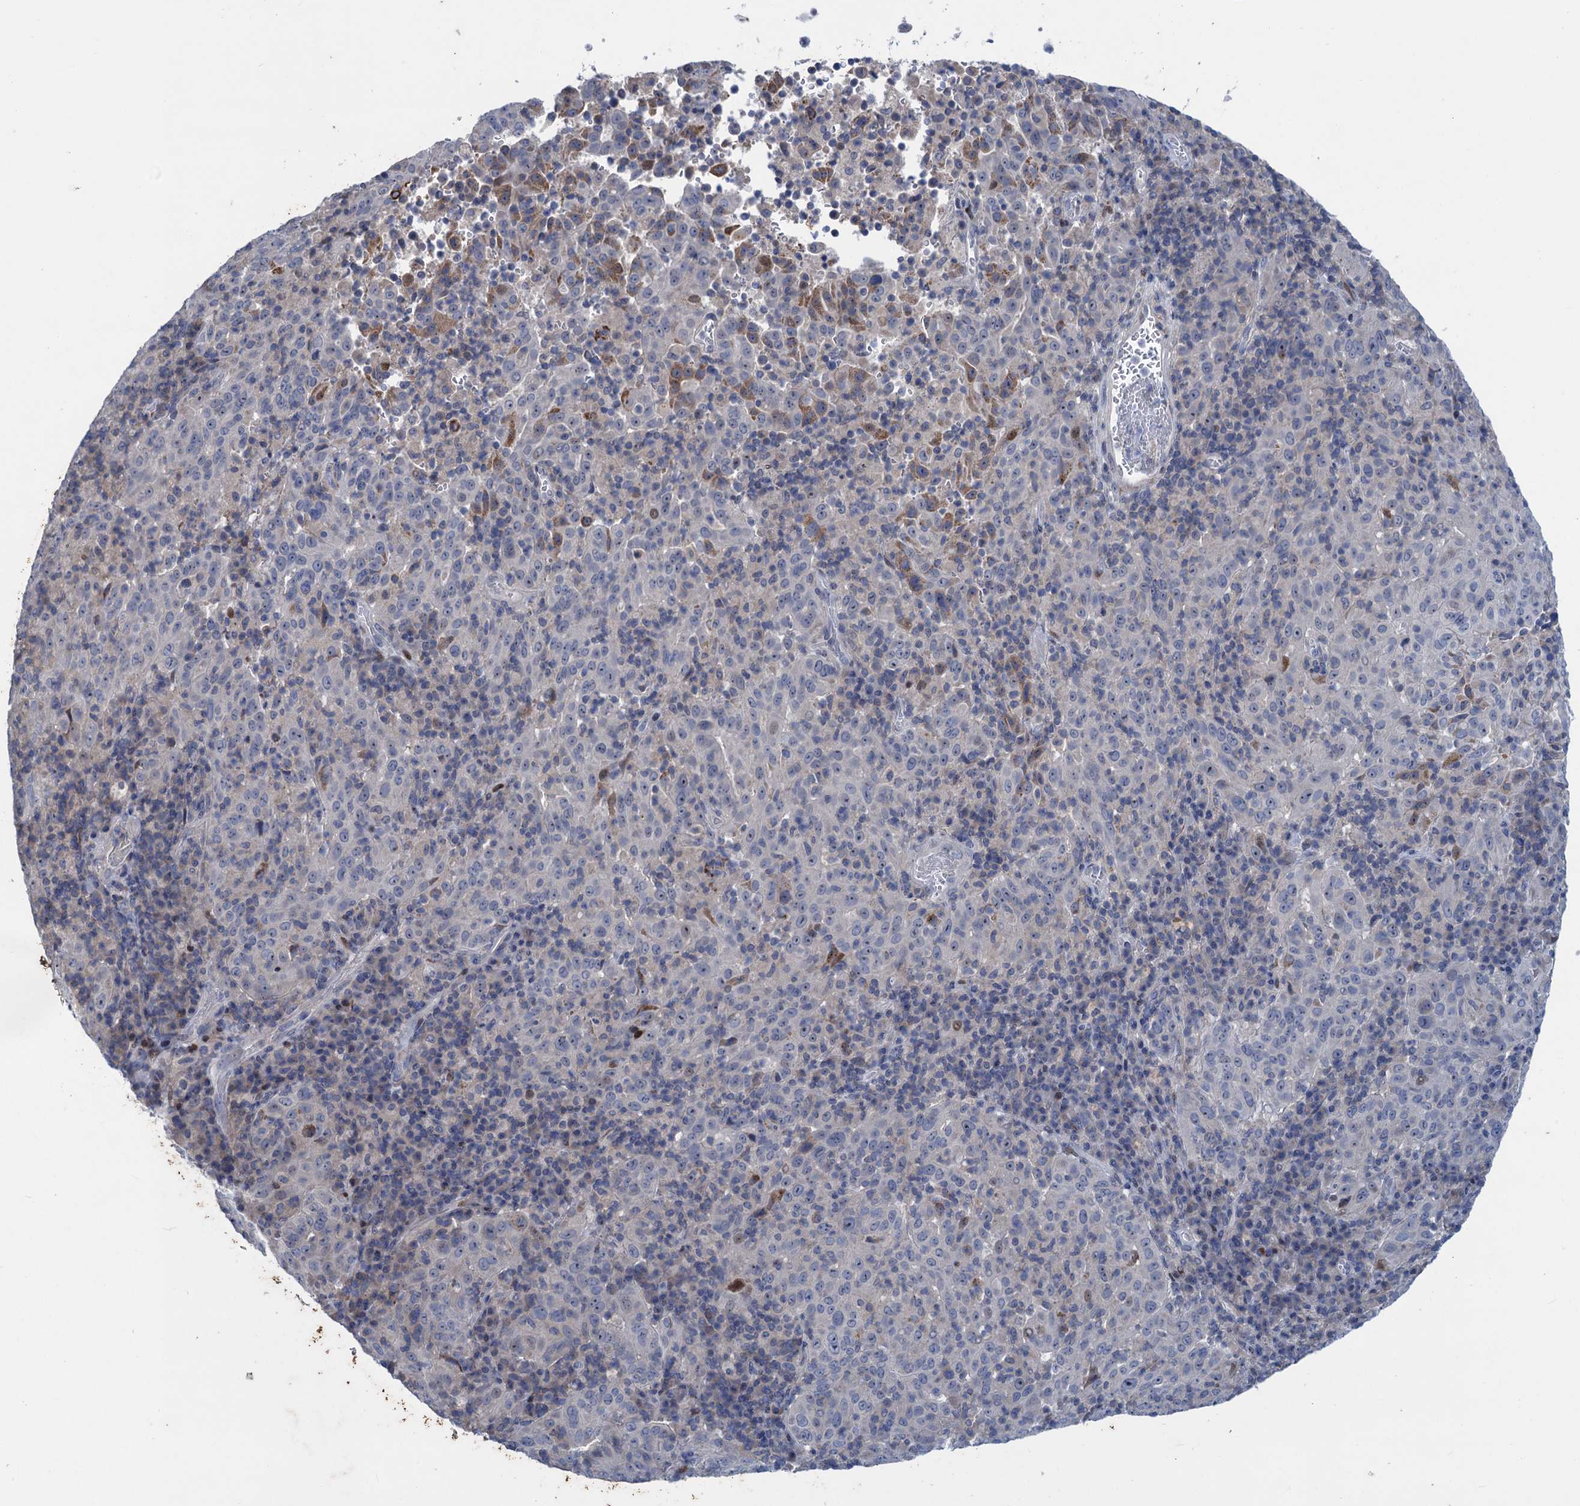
{"staining": {"intensity": "moderate", "quantity": "<25%", "location": "cytoplasmic/membranous"}, "tissue": "pancreatic cancer", "cell_type": "Tumor cells", "image_type": "cancer", "snomed": [{"axis": "morphology", "description": "Adenocarcinoma, NOS"}, {"axis": "topography", "description": "Pancreas"}], "caption": "Pancreatic cancer stained with IHC demonstrates moderate cytoplasmic/membranous positivity in about <25% of tumor cells.", "gene": "ESYT3", "patient": {"sex": "male", "age": 63}}